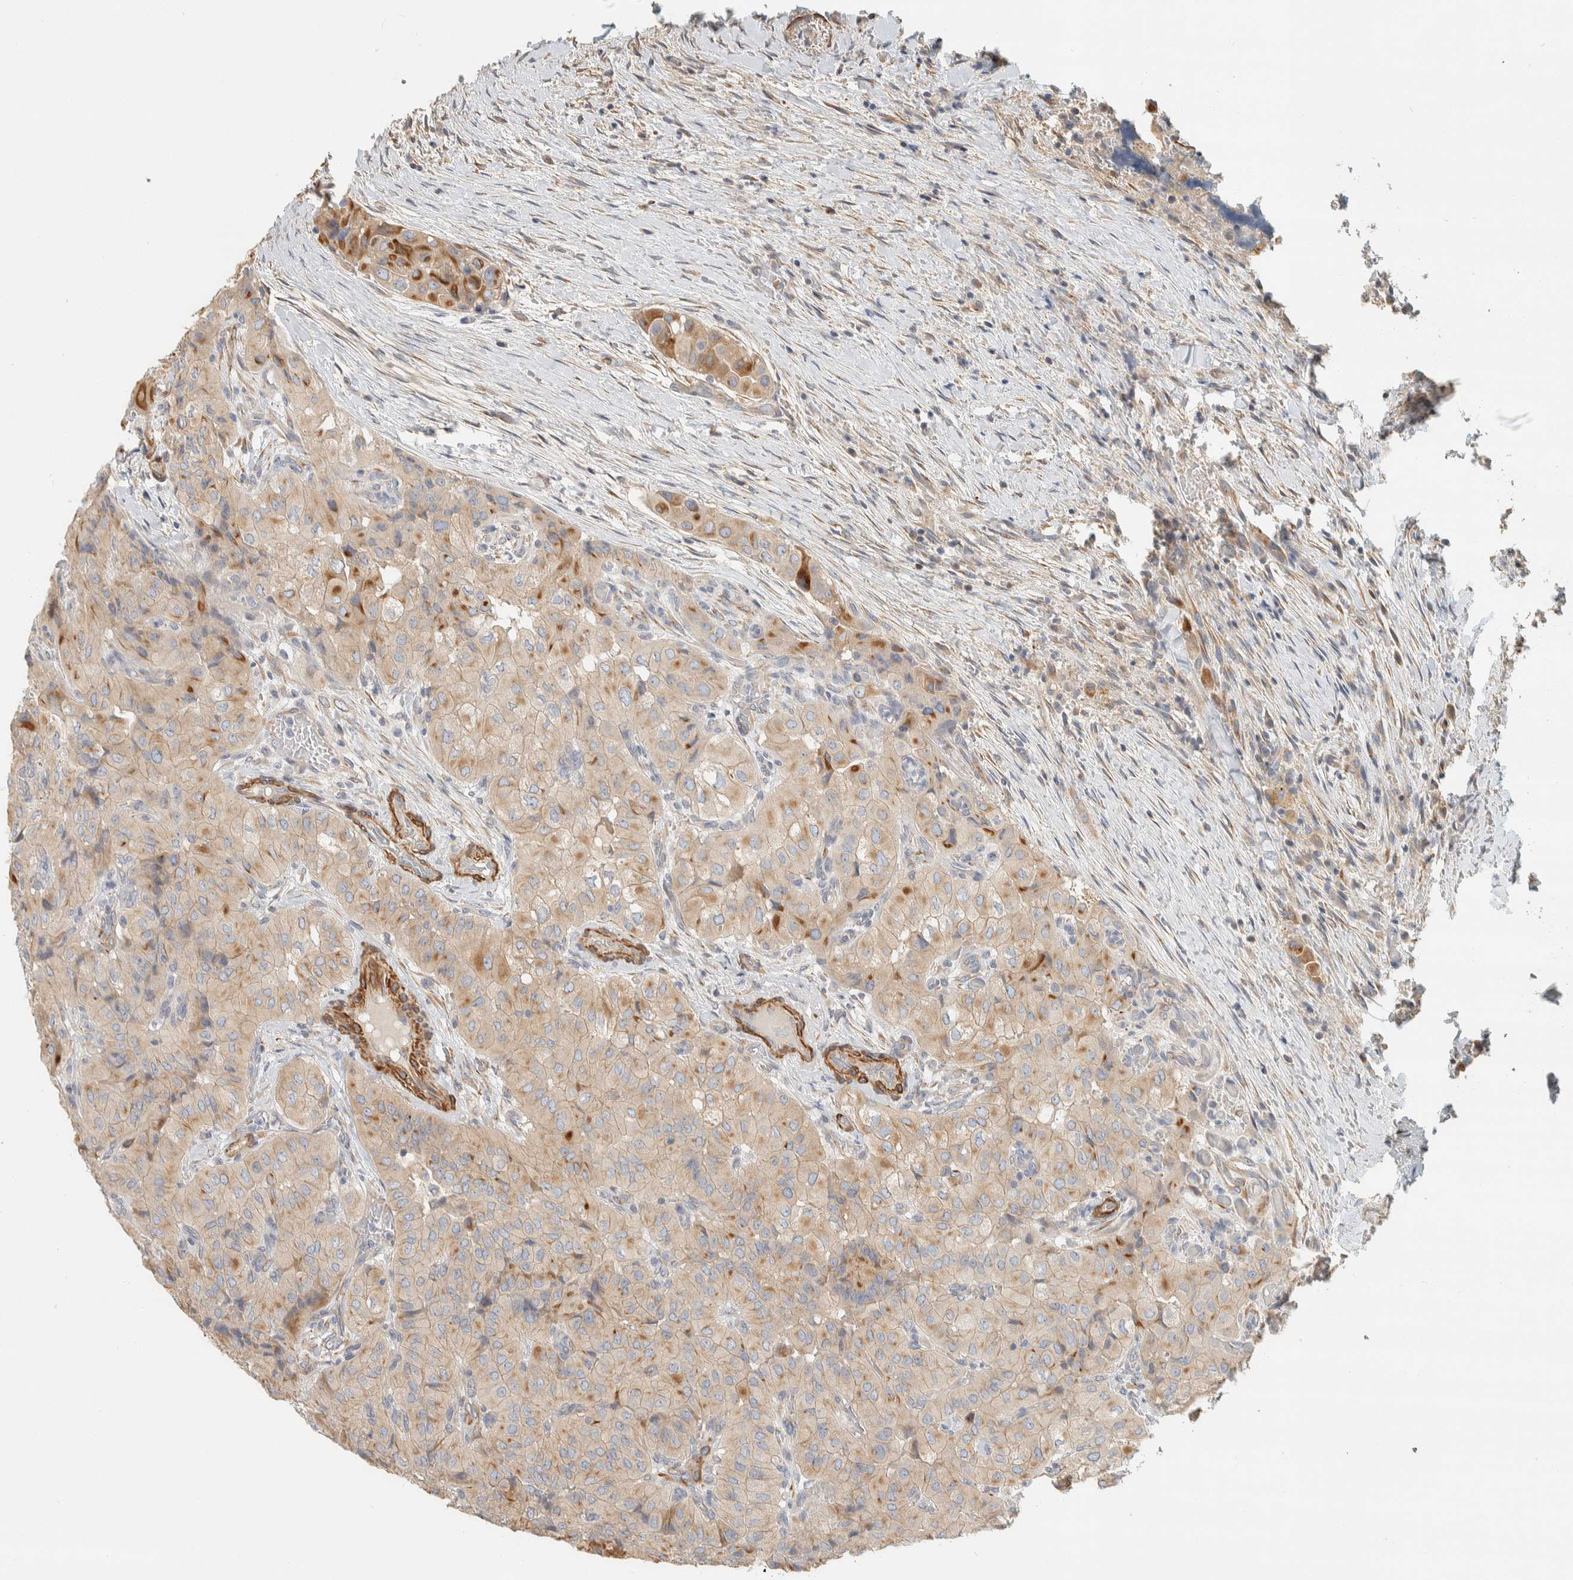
{"staining": {"intensity": "moderate", "quantity": "25%-75%", "location": "cytoplasmic/membranous"}, "tissue": "thyroid cancer", "cell_type": "Tumor cells", "image_type": "cancer", "snomed": [{"axis": "morphology", "description": "Papillary adenocarcinoma, NOS"}, {"axis": "topography", "description": "Thyroid gland"}], "caption": "Immunohistochemical staining of thyroid papillary adenocarcinoma exhibits moderate cytoplasmic/membranous protein staining in approximately 25%-75% of tumor cells.", "gene": "CDR2", "patient": {"sex": "female", "age": 59}}